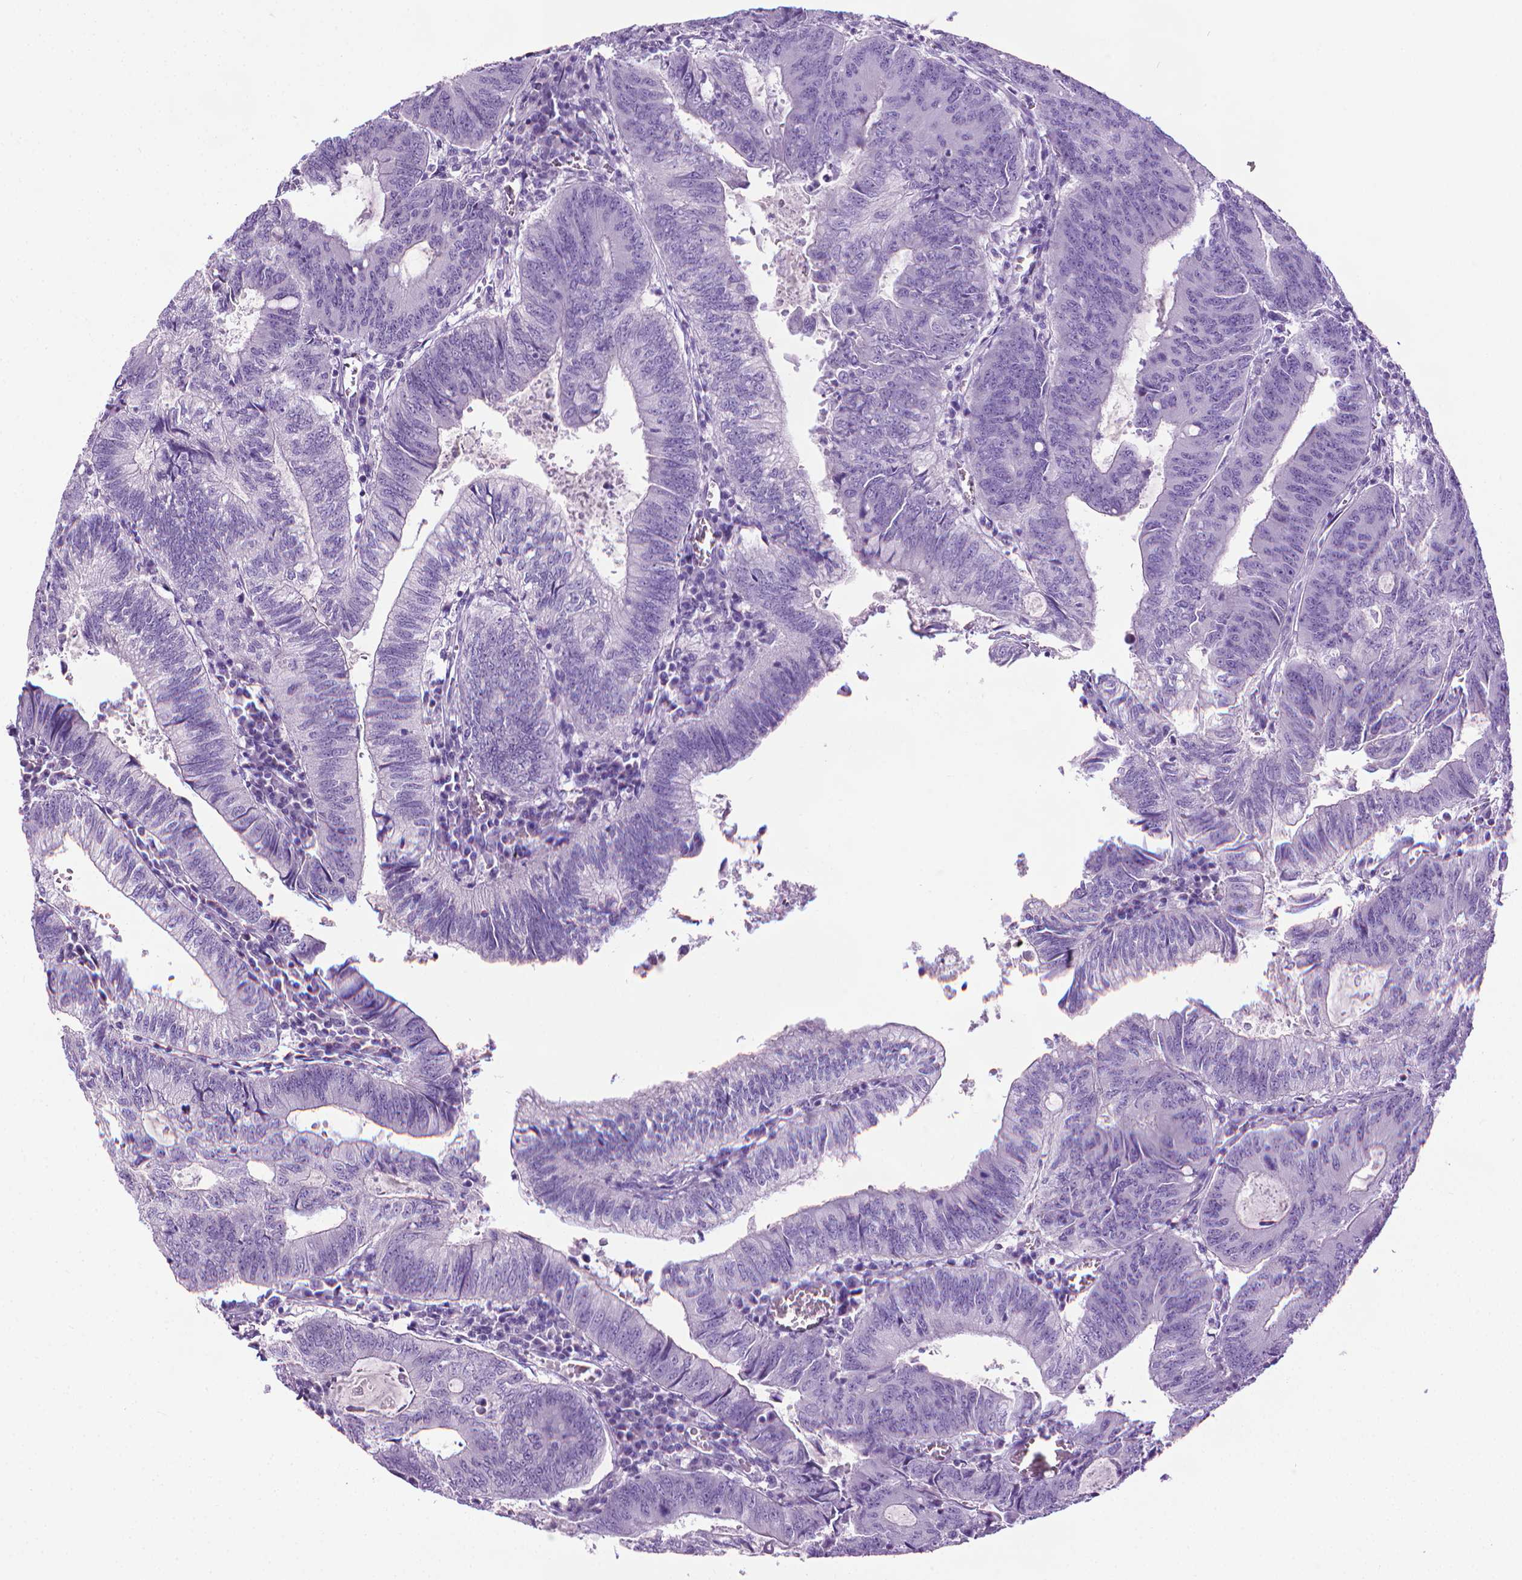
{"staining": {"intensity": "negative", "quantity": "none", "location": "none"}, "tissue": "colorectal cancer", "cell_type": "Tumor cells", "image_type": "cancer", "snomed": [{"axis": "morphology", "description": "Adenocarcinoma, NOS"}, {"axis": "topography", "description": "Colon"}], "caption": "A micrograph of colorectal adenocarcinoma stained for a protein shows no brown staining in tumor cells.", "gene": "DNAI7", "patient": {"sex": "male", "age": 67}}